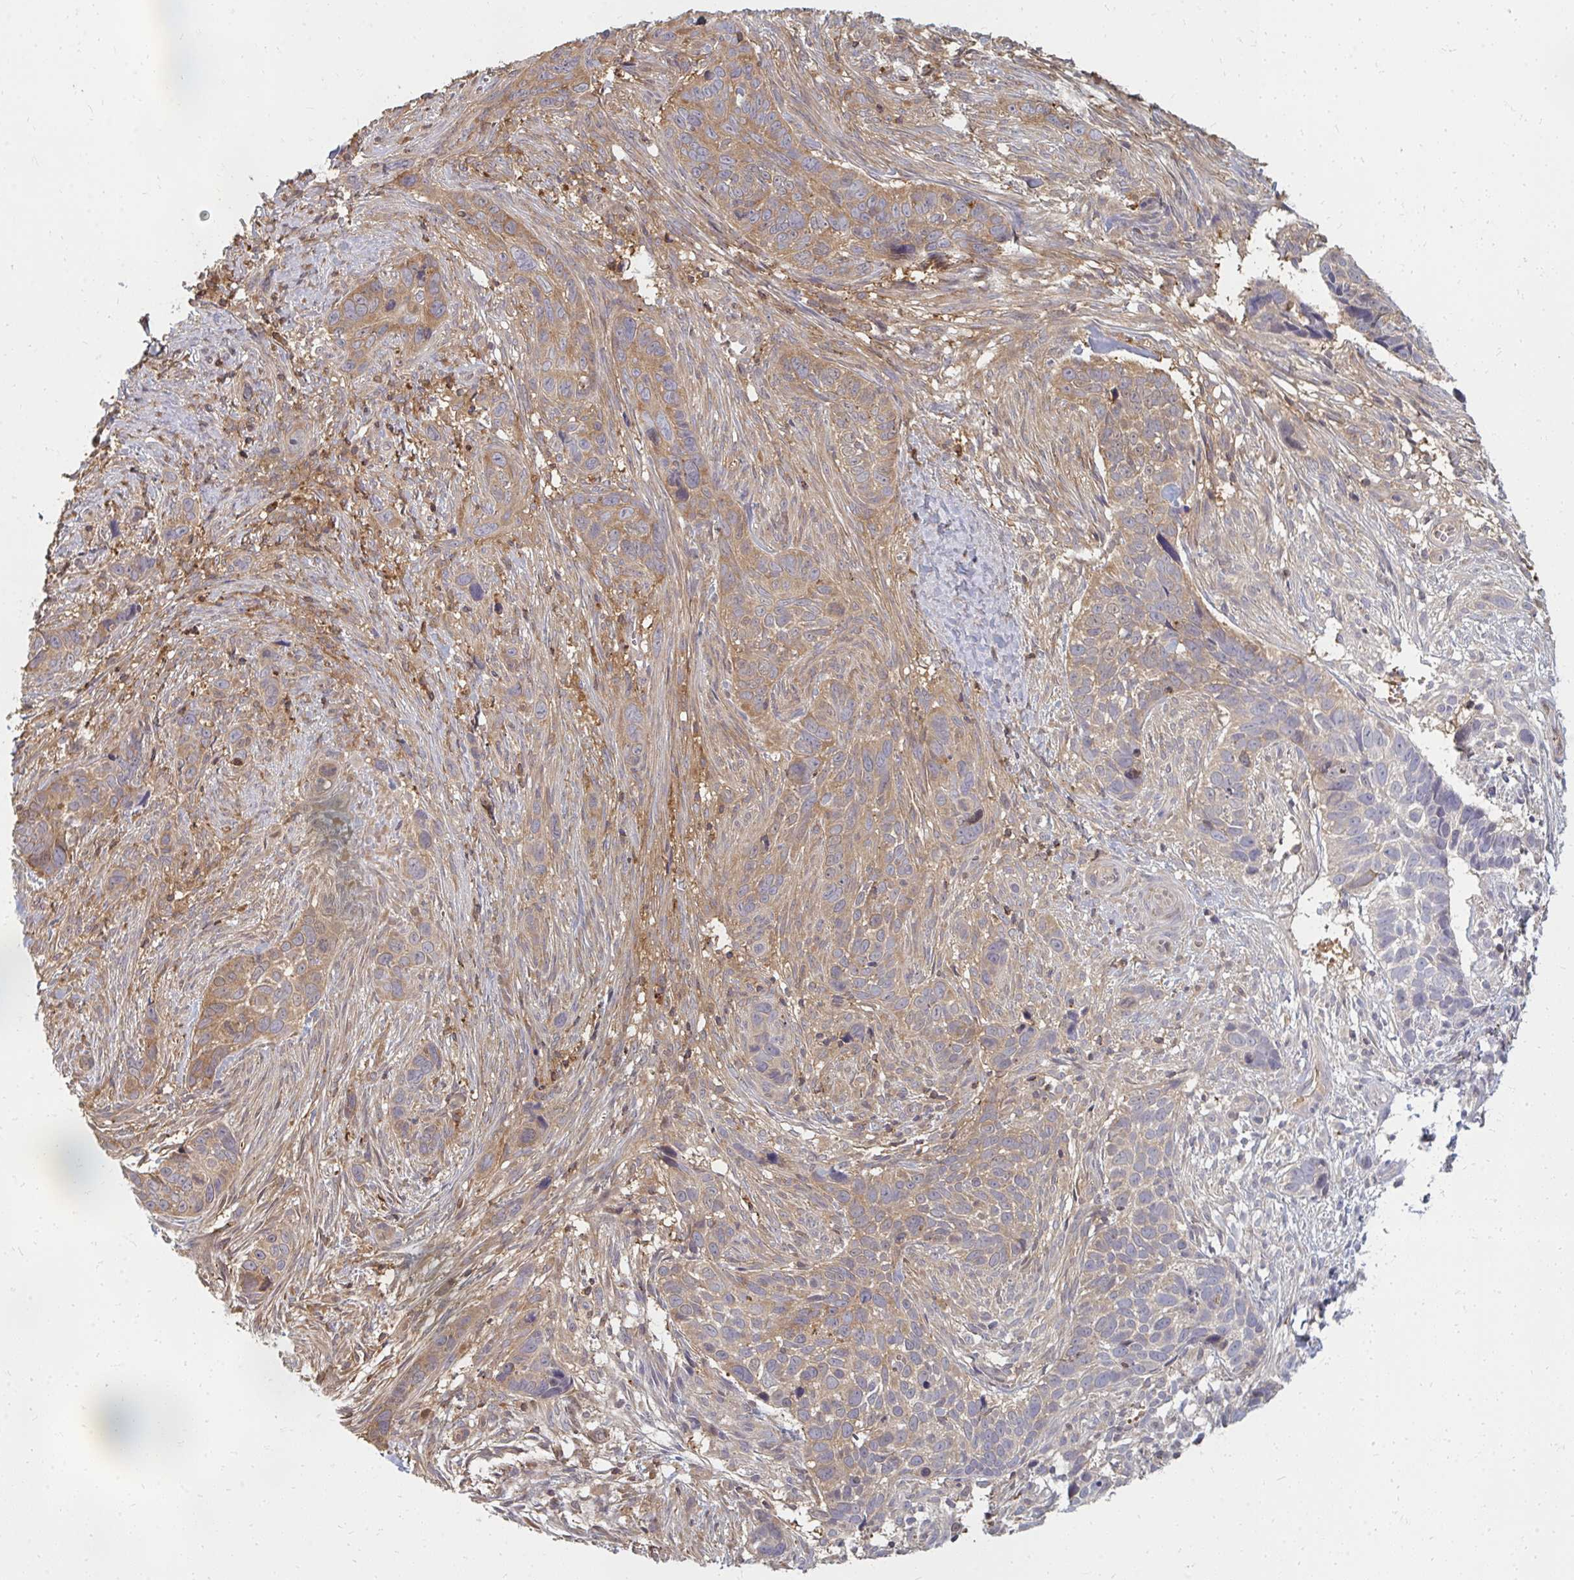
{"staining": {"intensity": "moderate", "quantity": ">75%", "location": "cytoplasmic/membranous"}, "tissue": "skin cancer", "cell_type": "Tumor cells", "image_type": "cancer", "snomed": [{"axis": "morphology", "description": "Basal cell carcinoma"}, {"axis": "topography", "description": "Skin"}], "caption": "Immunohistochemistry (IHC) photomicrograph of neoplastic tissue: skin cancer stained using immunohistochemistry shows medium levels of moderate protein expression localized specifically in the cytoplasmic/membranous of tumor cells, appearing as a cytoplasmic/membranous brown color.", "gene": "ZNF285", "patient": {"sex": "female", "age": 82}}